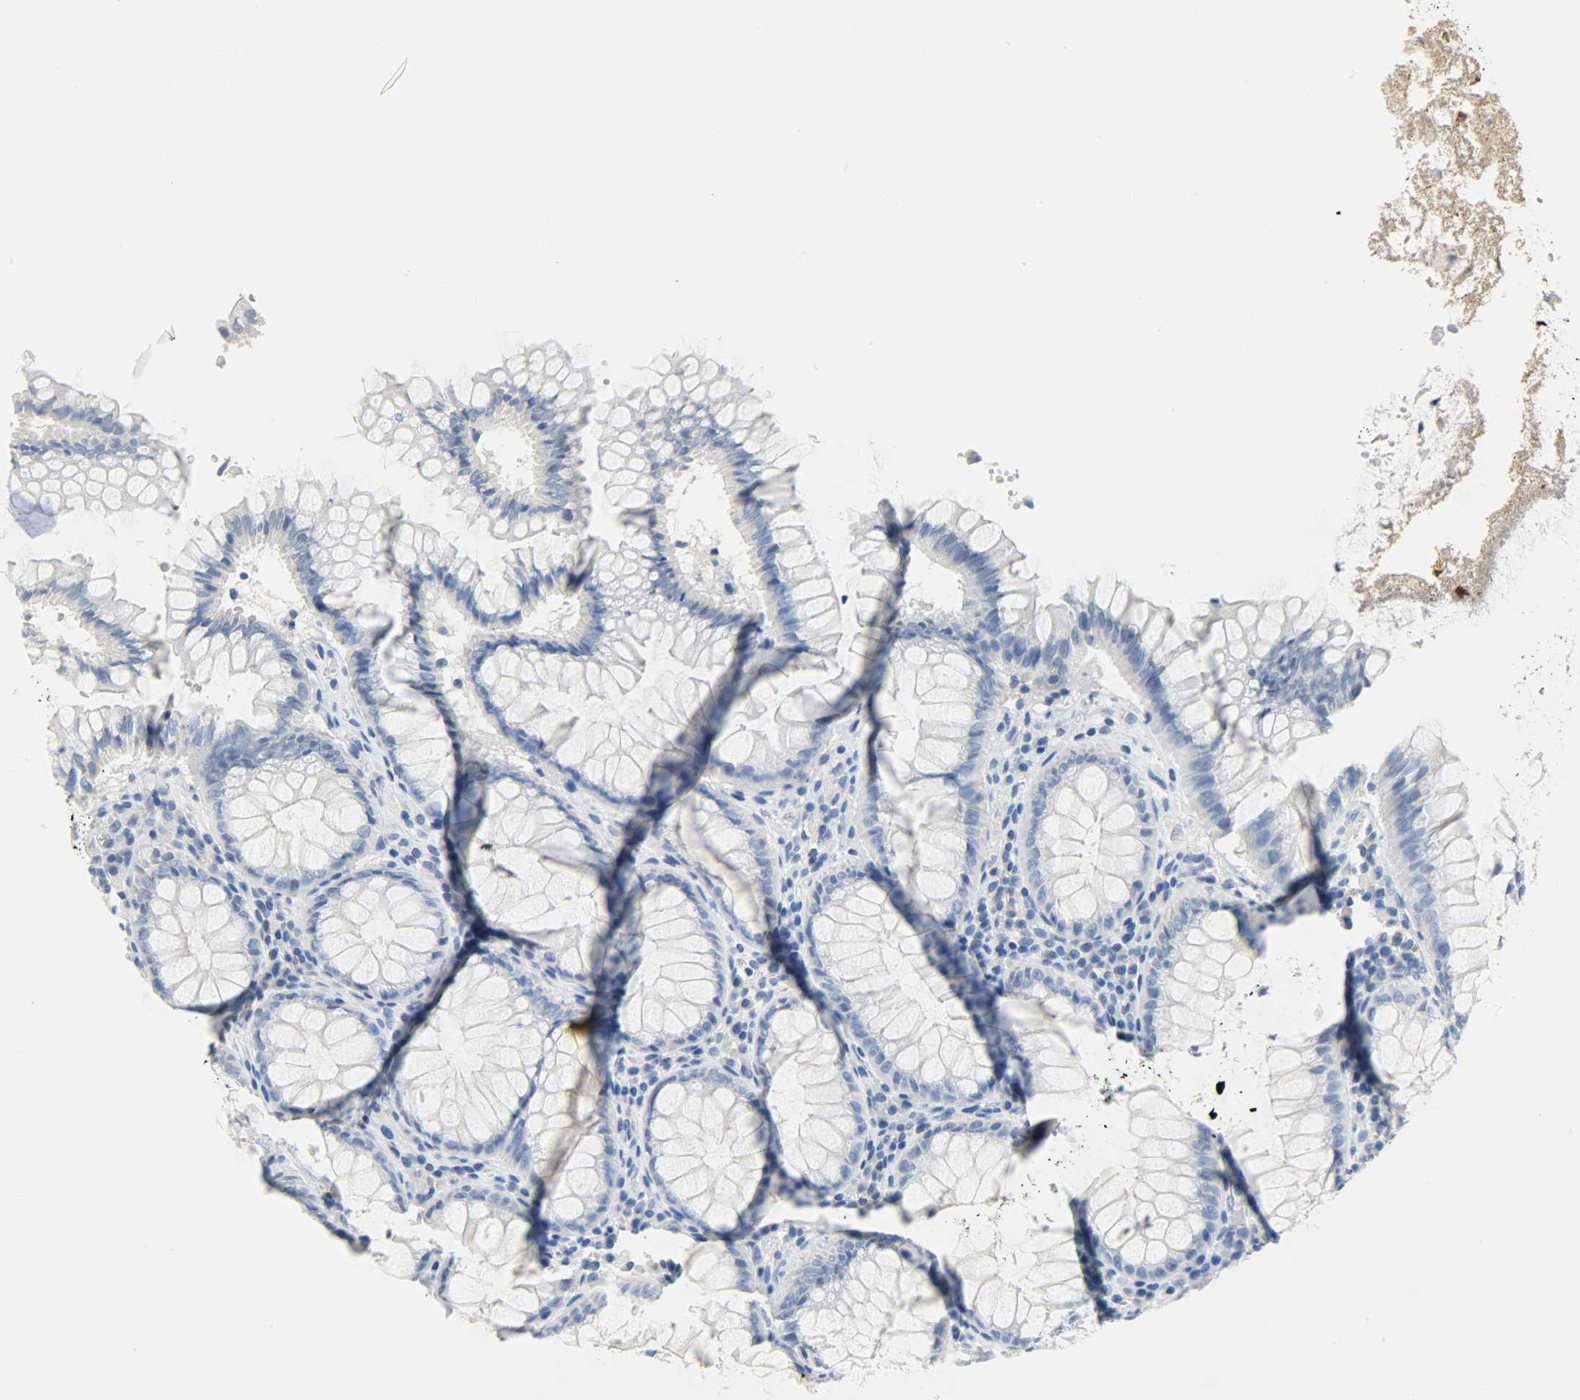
{"staining": {"intensity": "negative", "quantity": "none", "location": "none"}, "tissue": "colon", "cell_type": "Endothelial cells", "image_type": "normal", "snomed": [{"axis": "morphology", "description": "Normal tissue, NOS"}, {"axis": "topography", "description": "Colon"}], "caption": "Immunohistochemical staining of normal human colon demonstrates no significant positivity in endothelial cells. (DAB IHC visualized using brightfield microscopy, high magnification).", "gene": "CA3", "patient": {"sex": "female", "age": 46}}